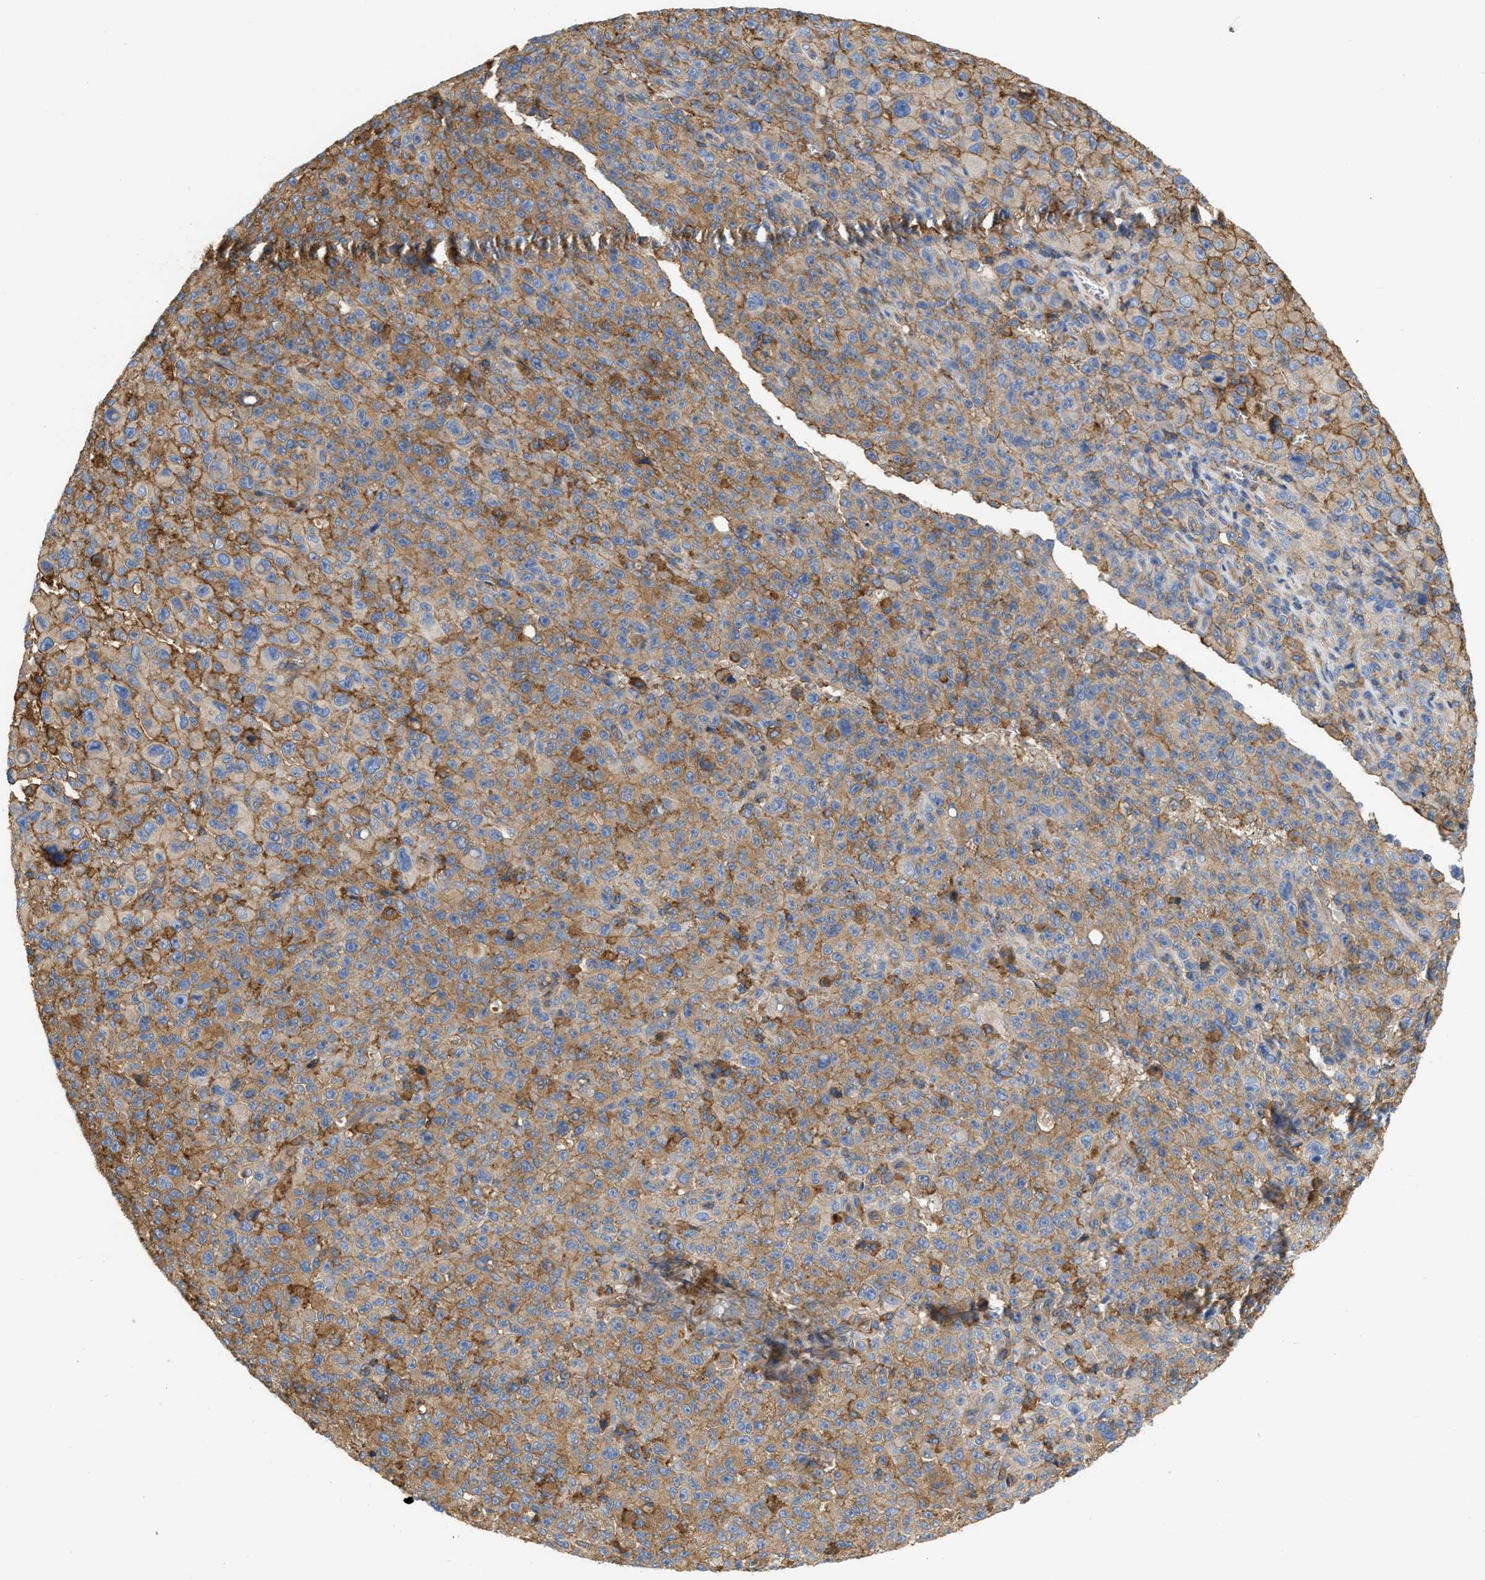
{"staining": {"intensity": "moderate", "quantity": ">75%", "location": "cytoplasmic/membranous"}, "tissue": "melanoma", "cell_type": "Tumor cells", "image_type": "cancer", "snomed": [{"axis": "morphology", "description": "Malignant melanoma, NOS"}, {"axis": "topography", "description": "Skin"}], "caption": "An immunohistochemistry photomicrograph of neoplastic tissue is shown. Protein staining in brown labels moderate cytoplasmic/membranous positivity in melanoma within tumor cells.", "gene": "GNB4", "patient": {"sex": "female", "age": 82}}